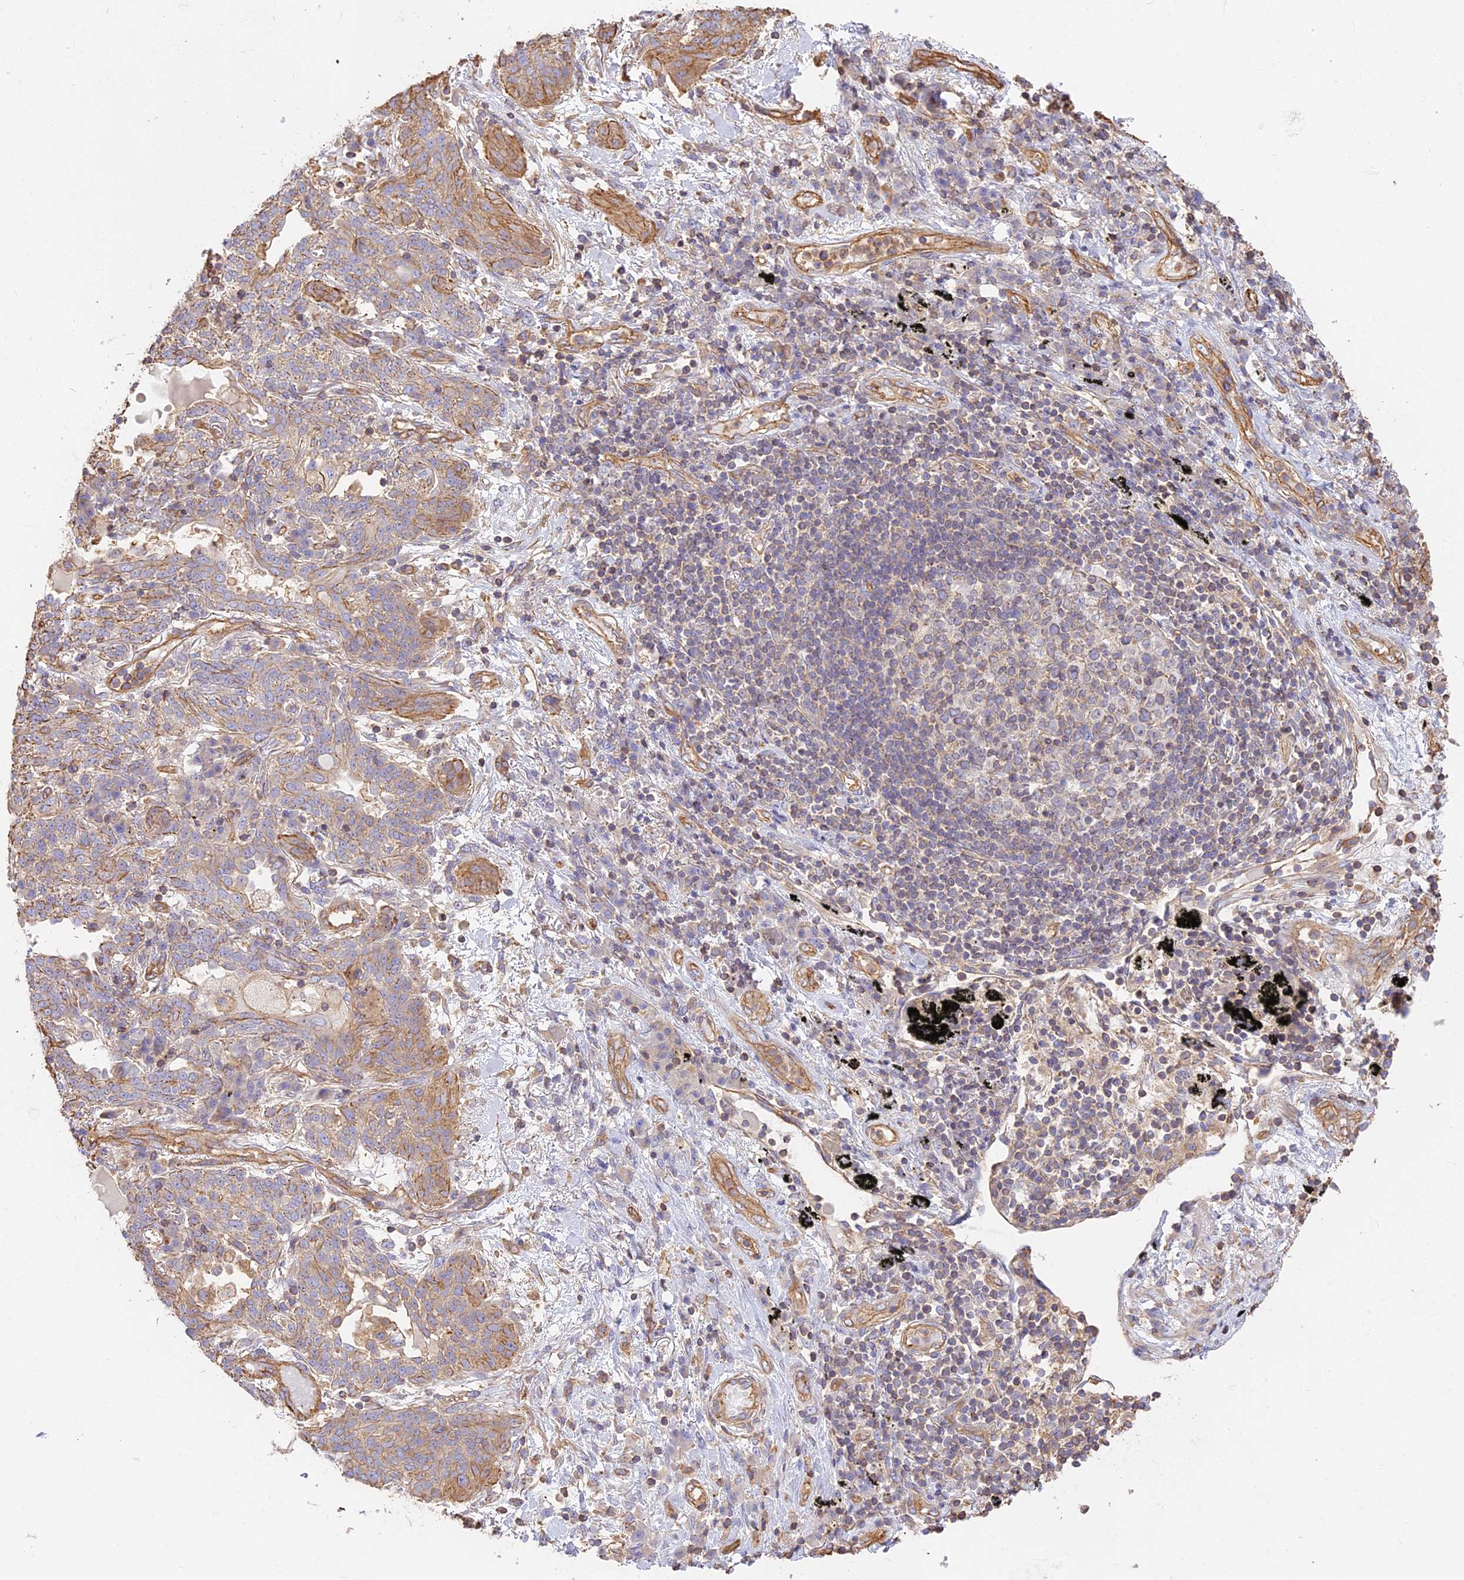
{"staining": {"intensity": "weak", "quantity": "<25%", "location": "cytoplasmic/membranous"}, "tissue": "lung cancer", "cell_type": "Tumor cells", "image_type": "cancer", "snomed": [{"axis": "morphology", "description": "Squamous cell carcinoma, NOS"}, {"axis": "topography", "description": "Lung"}], "caption": "DAB (3,3'-diaminobenzidine) immunohistochemical staining of human squamous cell carcinoma (lung) reveals no significant positivity in tumor cells.", "gene": "VPS18", "patient": {"sex": "female", "age": 70}}